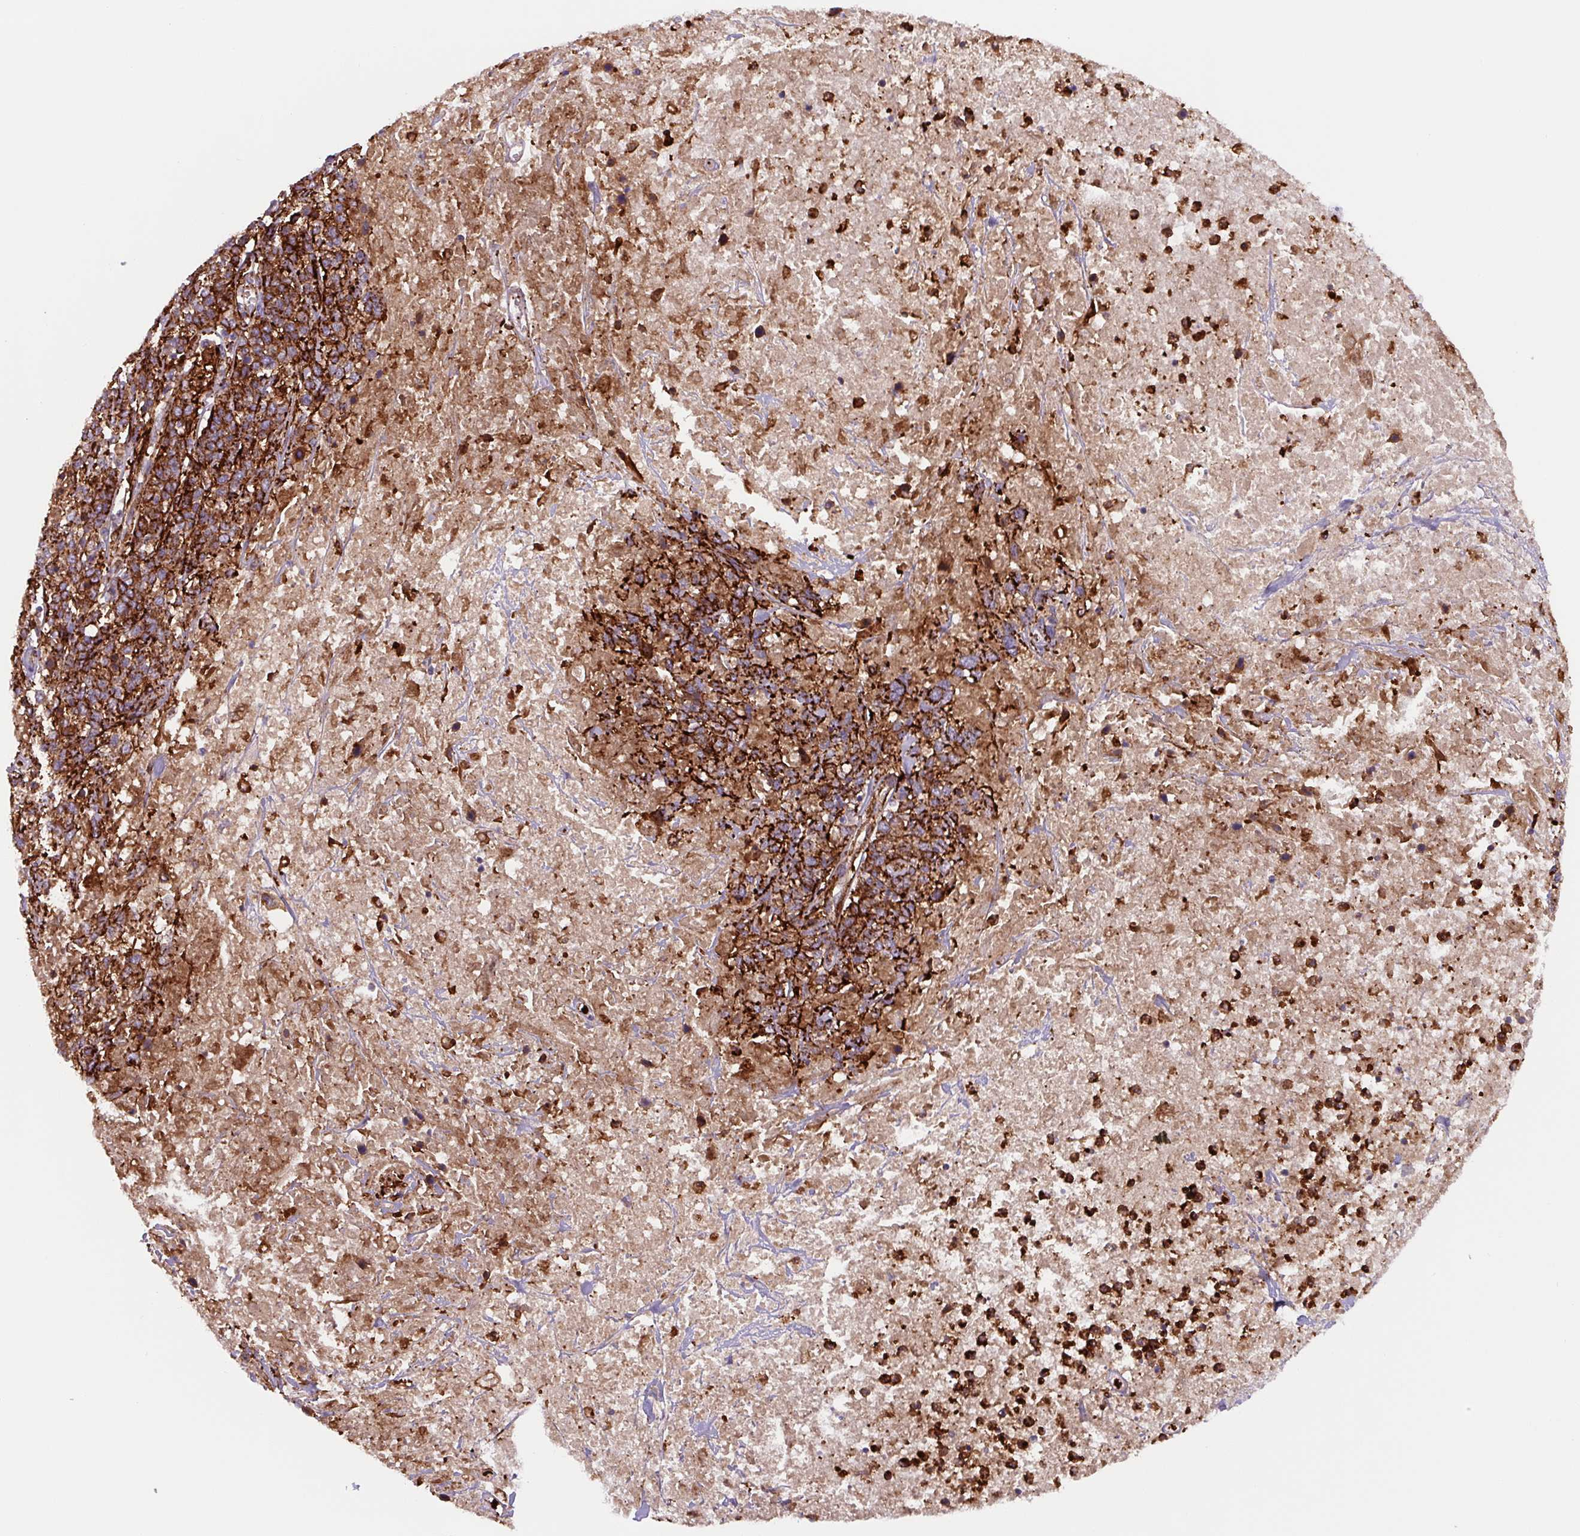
{"staining": {"intensity": "strong", "quantity": ">75%", "location": "cytoplasmic/membranous"}, "tissue": "cervical cancer", "cell_type": "Tumor cells", "image_type": "cancer", "snomed": [{"axis": "morphology", "description": "Squamous cell carcinoma, NOS"}, {"axis": "topography", "description": "Cervix"}], "caption": "High-magnification brightfield microscopy of cervical cancer (squamous cell carcinoma) stained with DAB (brown) and counterstained with hematoxylin (blue). tumor cells exhibit strong cytoplasmic/membranous staining is identified in approximately>75% of cells.", "gene": "DHFR2", "patient": {"sex": "female", "age": 46}}